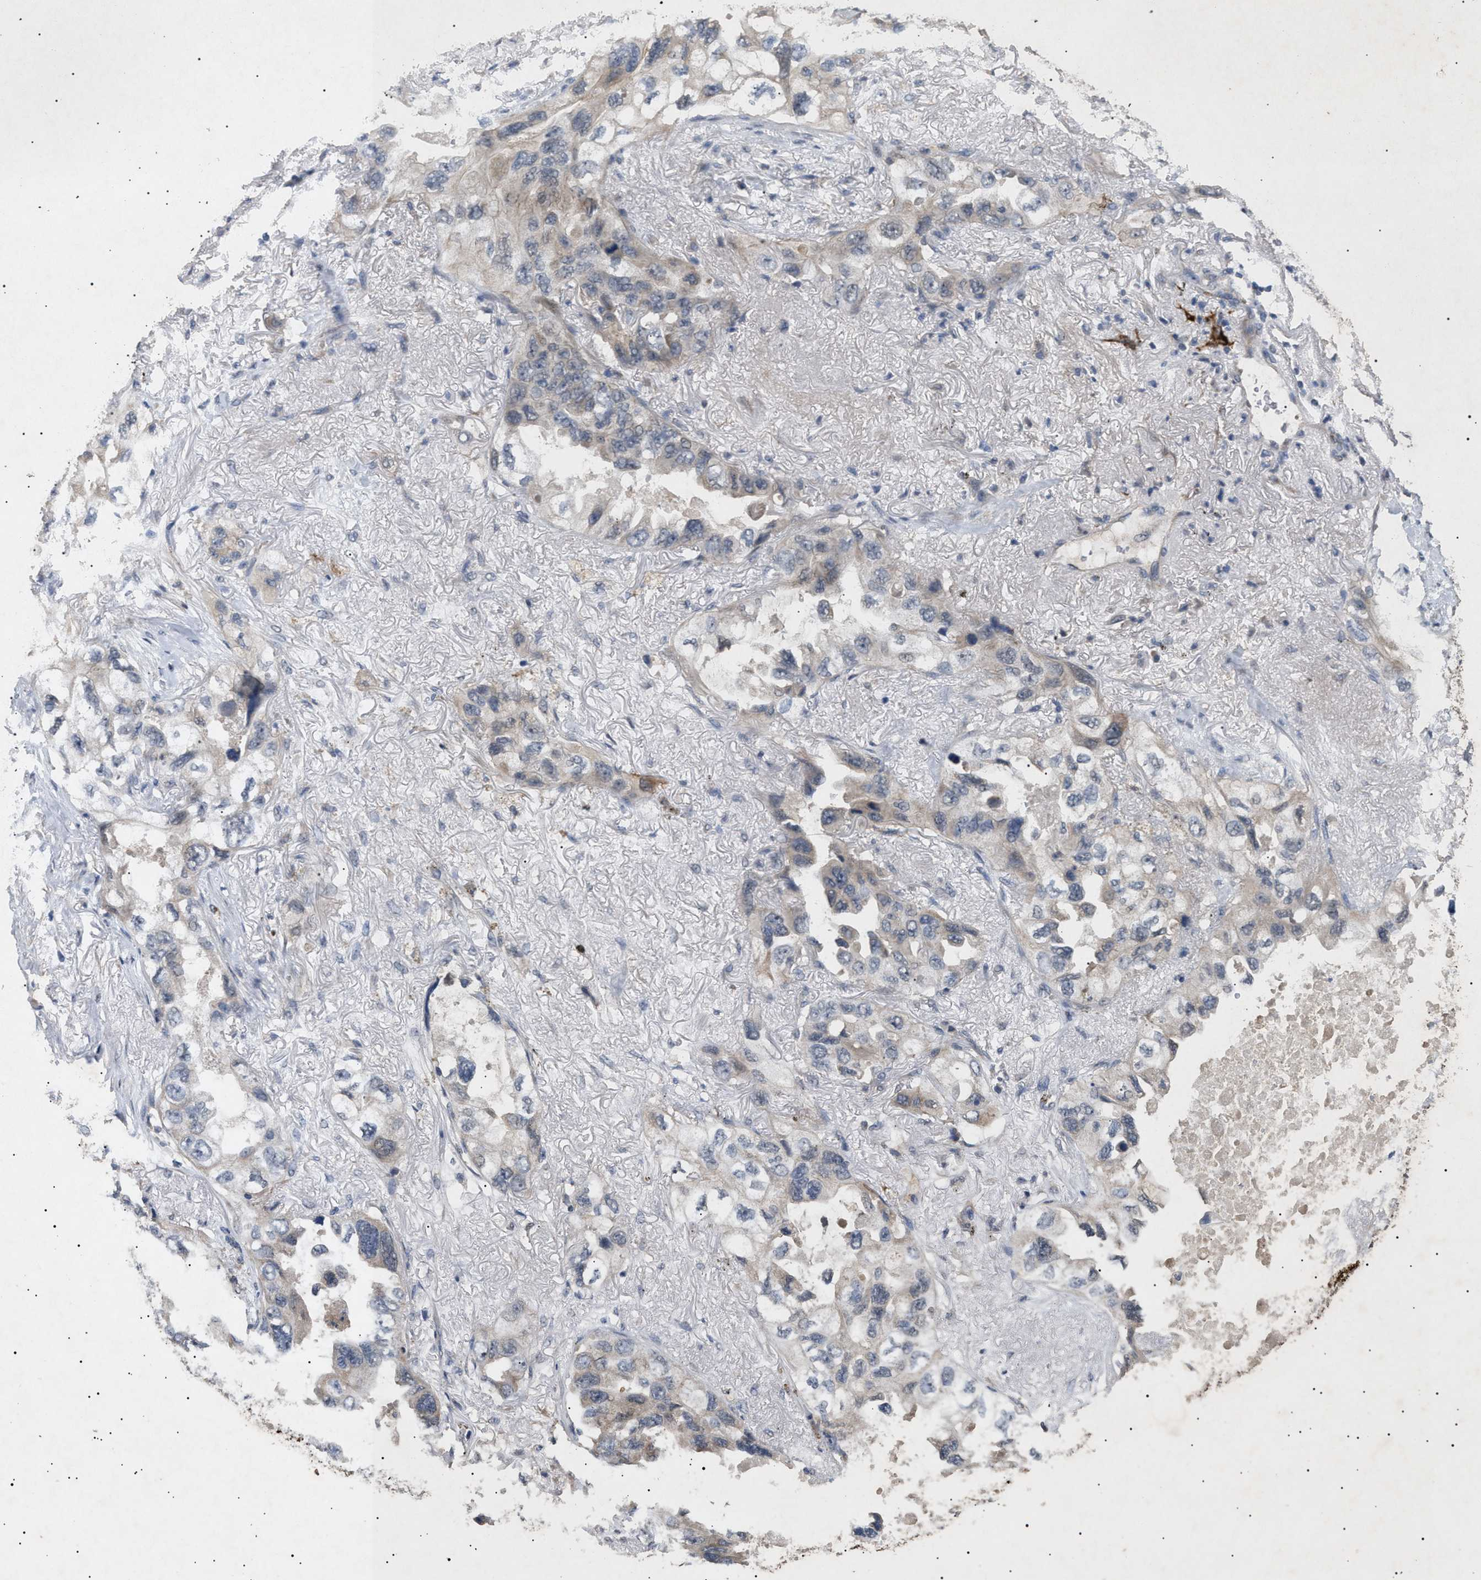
{"staining": {"intensity": "moderate", "quantity": "25%-75%", "location": "cytoplasmic/membranous"}, "tissue": "lung cancer", "cell_type": "Tumor cells", "image_type": "cancer", "snomed": [{"axis": "morphology", "description": "Squamous cell carcinoma, NOS"}, {"axis": "topography", "description": "Lung"}], "caption": "High-power microscopy captured an IHC image of squamous cell carcinoma (lung), revealing moderate cytoplasmic/membranous staining in approximately 25%-75% of tumor cells.", "gene": "SIRT5", "patient": {"sex": "female", "age": 73}}